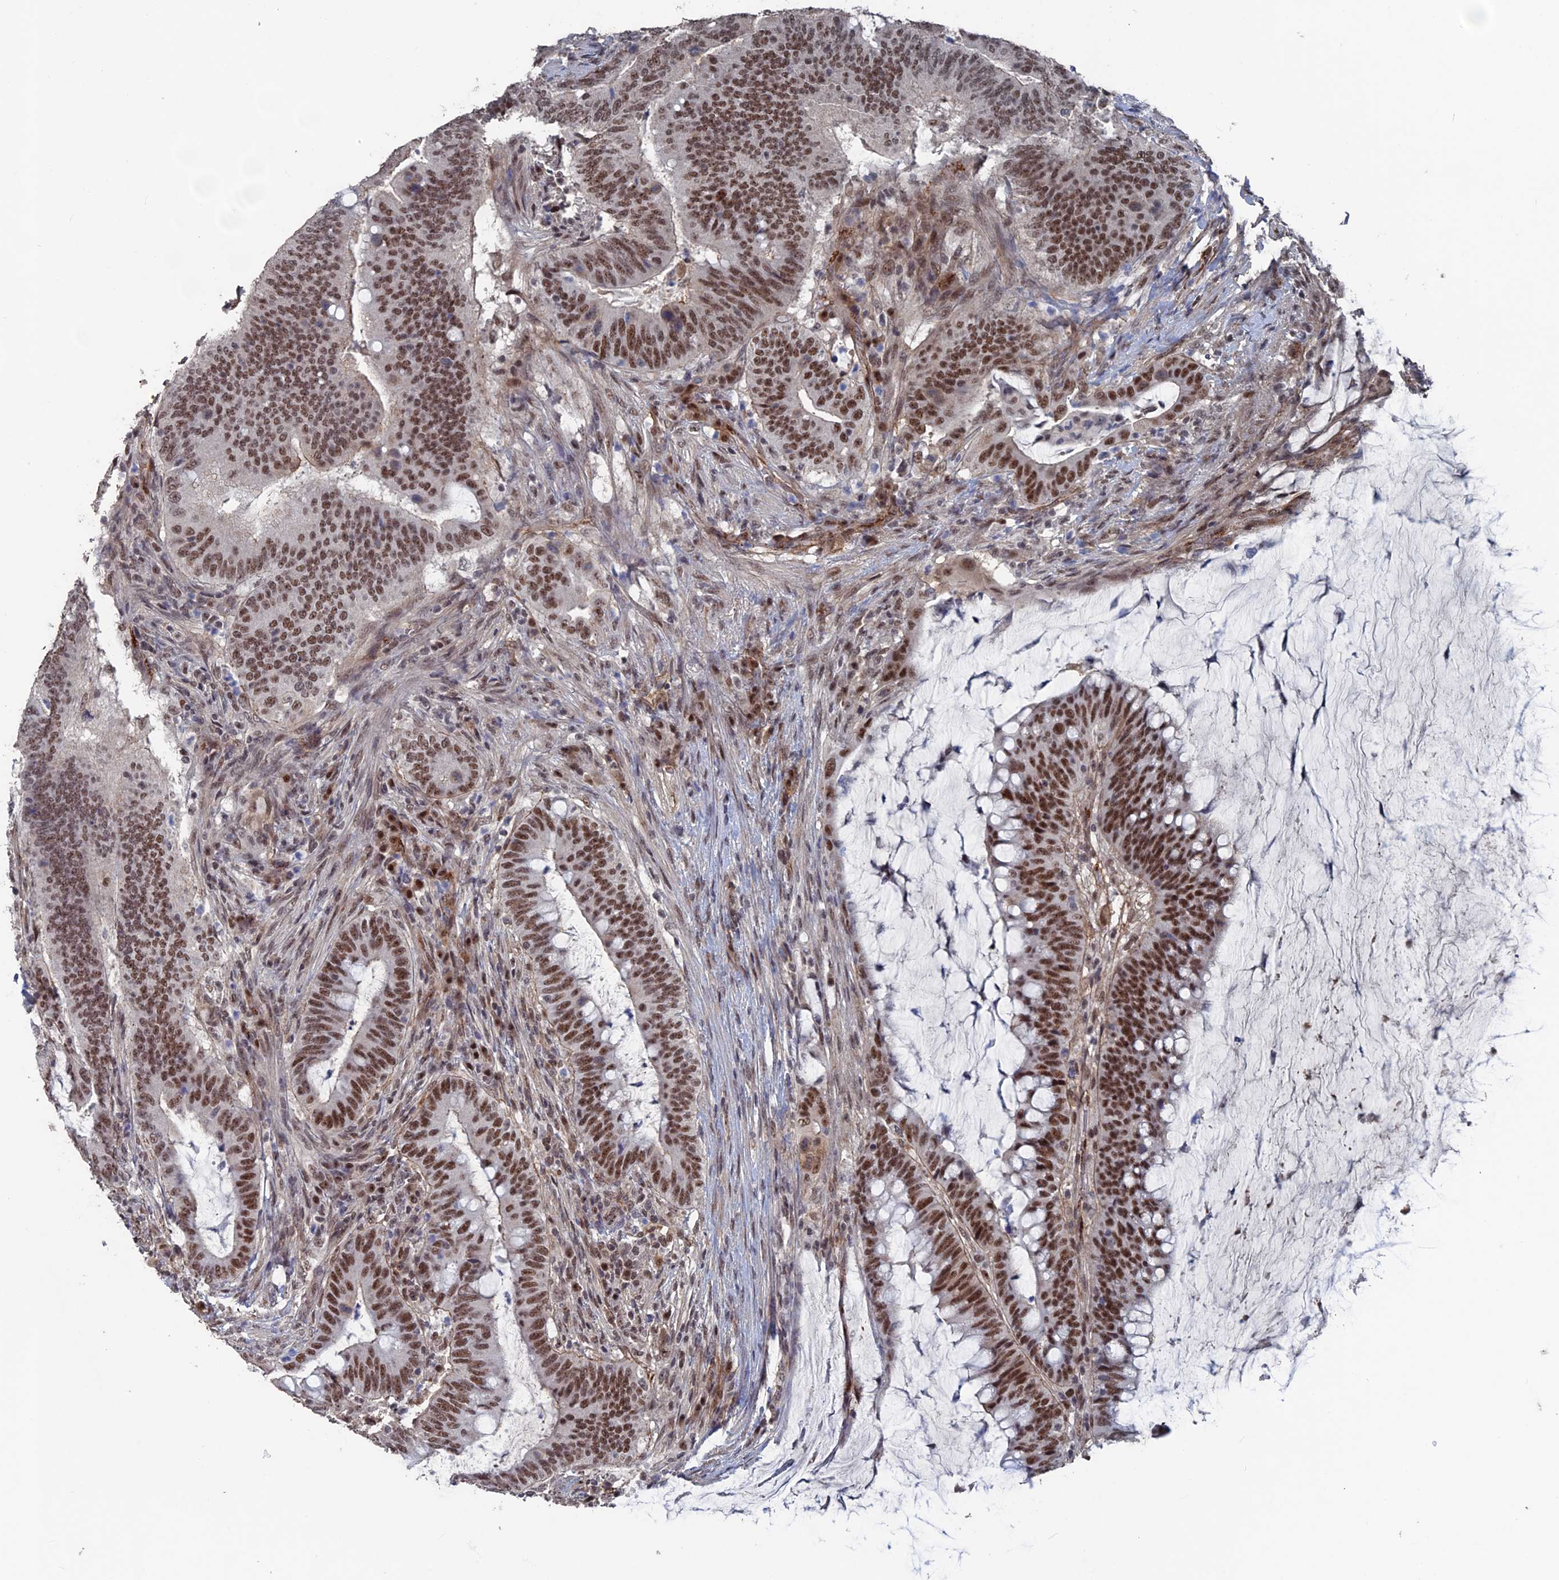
{"staining": {"intensity": "strong", "quantity": ">75%", "location": "nuclear"}, "tissue": "colorectal cancer", "cell_type": "Tumor cells", "image_type": "cancer", "snomed": [{"axis": "morphology", "description": "Adenocarcinoma, NOS"}, {"axis": "topography", "description": "Colon"}], "caption": "Approximately >75% of tumor cells in human adenocarcinoma (colorectal) show strong nuclear protein expression as visualized by brown immunohistochemical staining.", "gene": "SH3D21", "patient": {"sex": "female", "age": 66}}